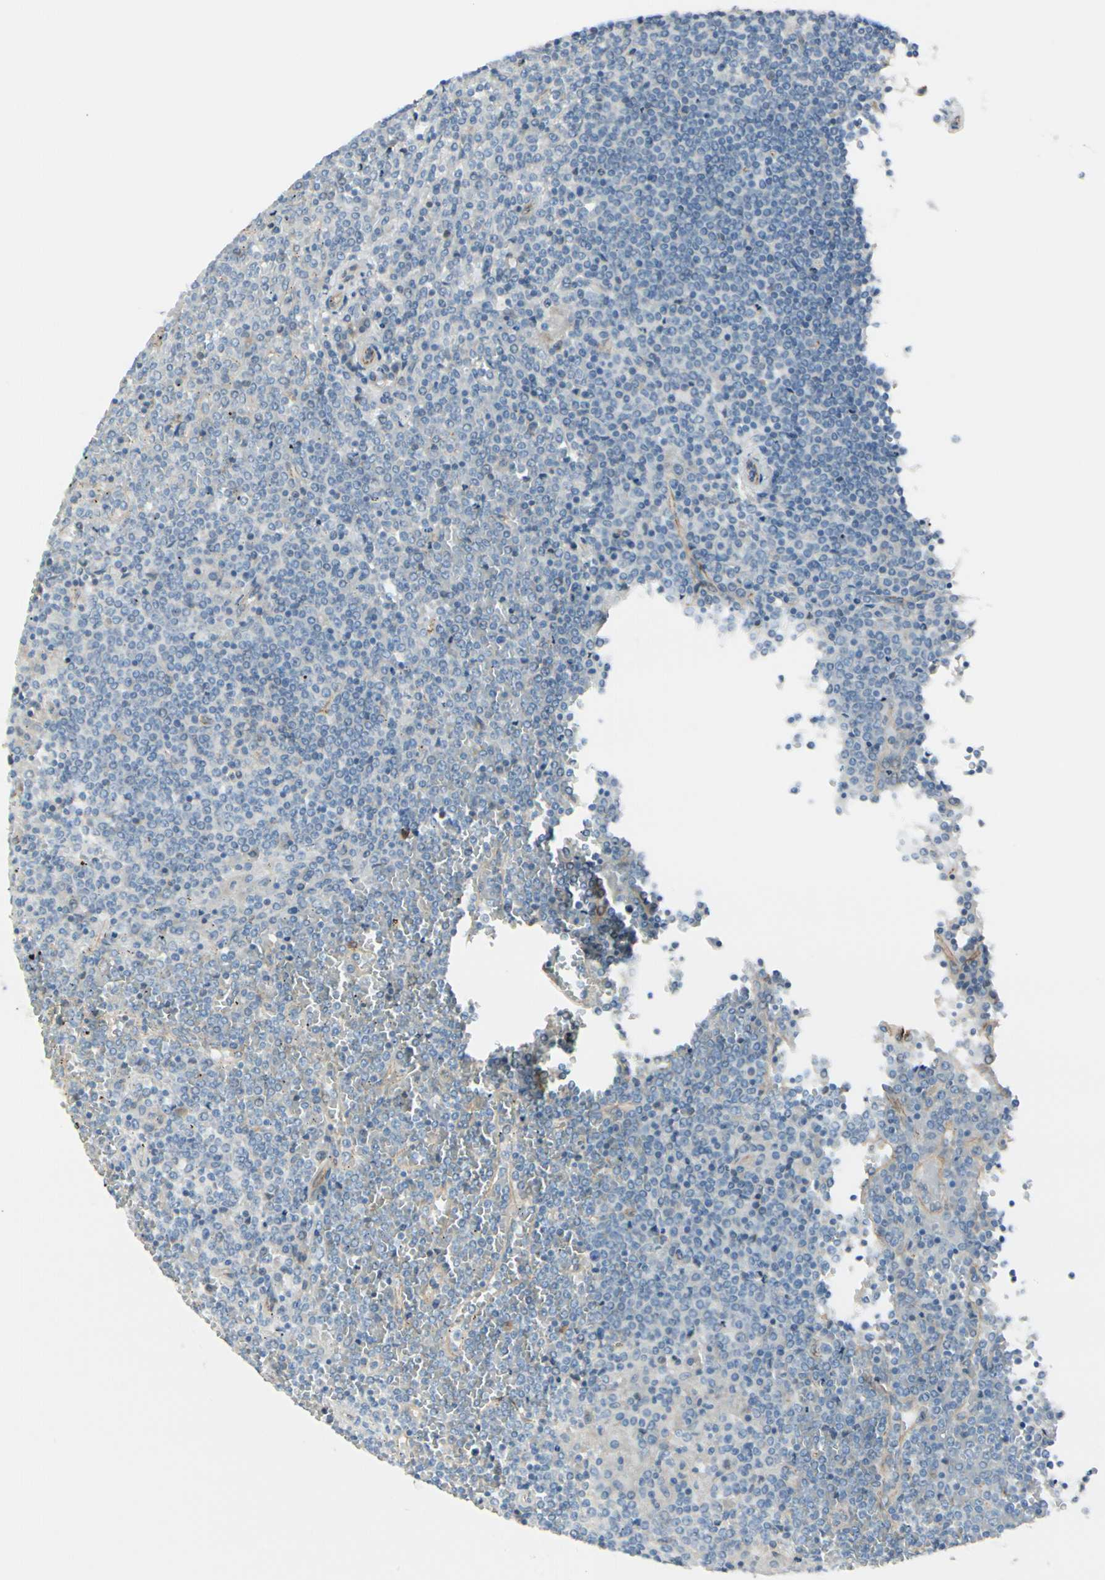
{"staining": {"intensity": "negative", "quantity": "none", "location": "none"}, "tissue": "lymphoma", "cell_type": "Tumor cells", "image_type": "cancer", "snomed": [{"axis": "morphology", "description": "Malignant lymphoma, non-Hodgkin's type, Low grade"}, {"axis": "topography", "description": "Spleen"}], "caption": "DAB (3,3'-diaminobenzidine) immunohistochemical staining of human malignant lymphoma, non-Hodgkin's type (low-grade) displays no significant expression in tumor cells.", "gene": "TJP1", "patient": {"sex": "female", "age": 19}}